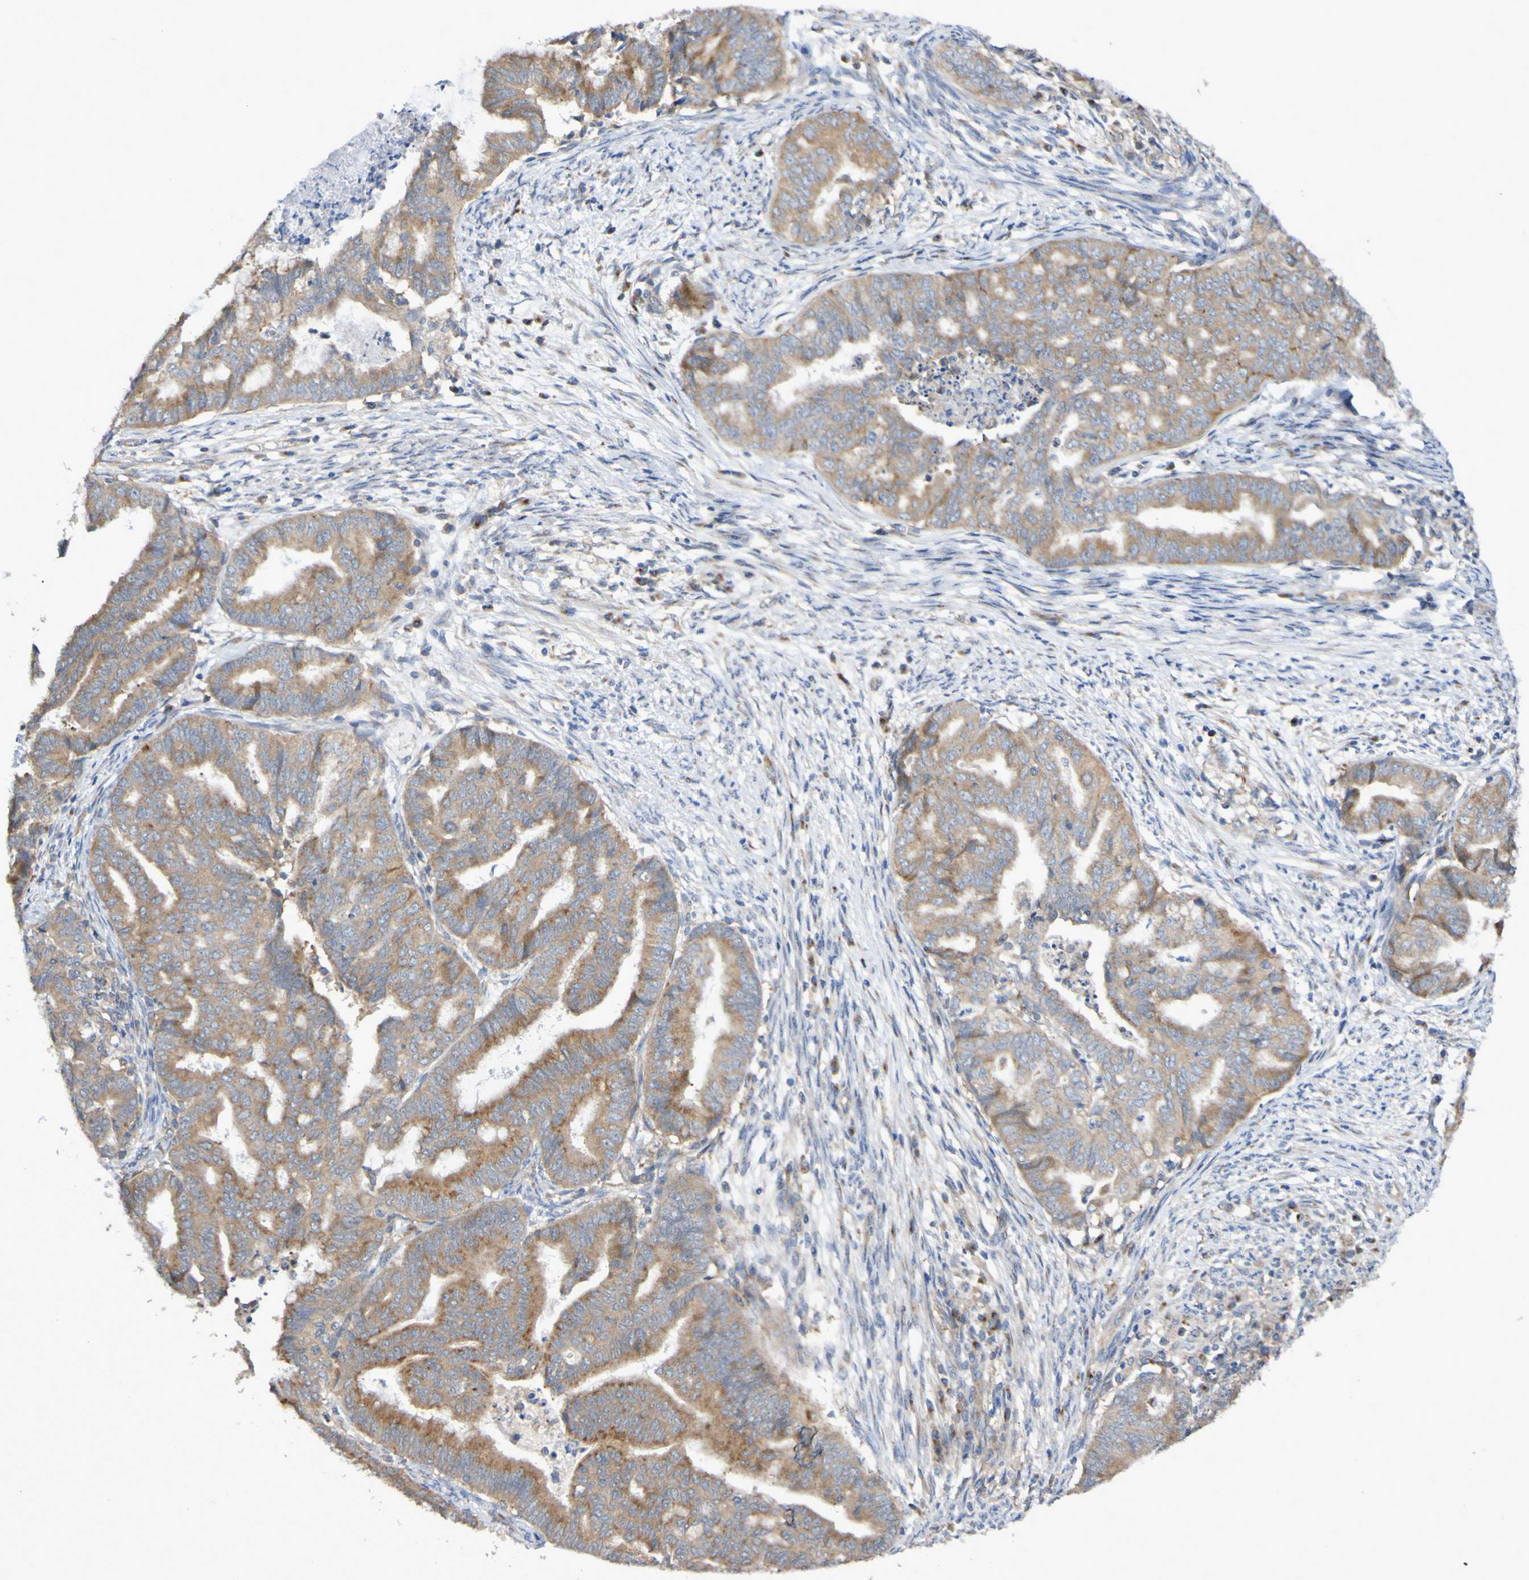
{"staining": {"intensity": "moderate", "quantity": ">75%", "location": "cytoplasmic/membranous"}, "tissue": "endometrial cancer", "cell_type": "Tumor cells", "image_type": "cancer", "snomed": [{"axis": "morphology", "description": "Adenocarcinoma, NOS"}, {"axis": "topography", "description": "Endometrium"}], "caption": "Tumor cells reveal medium levels of moderate cytoplasmic/membranous positivity in about >75% of cells in human endometrial adenocarcinoma.", "gene": "LMBRD2", "patient": {"sex": "female", "age": 79}}